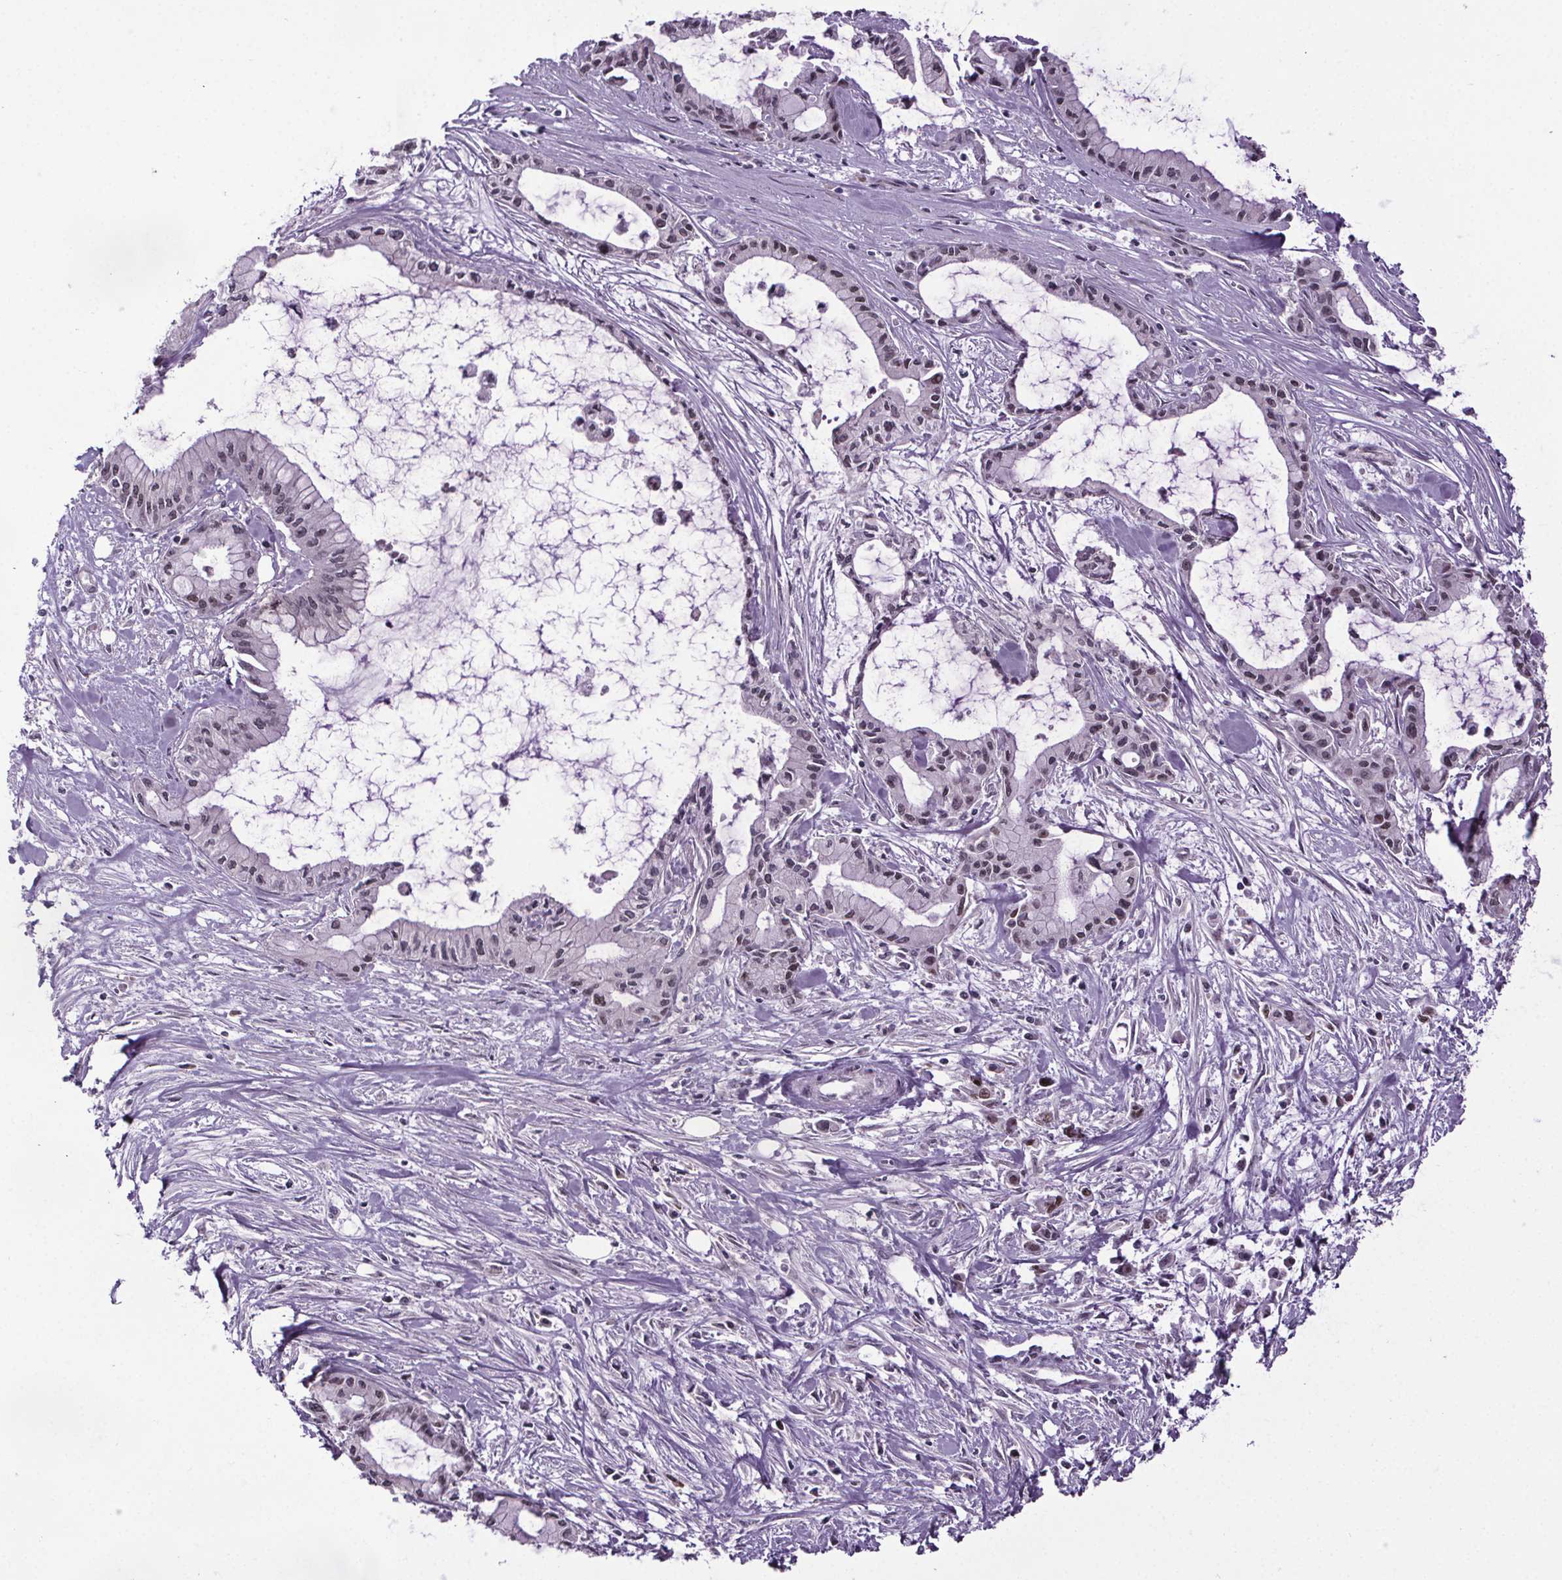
{"staining": {"intensity": "weak", "quantity": "<25%", "location": "nuclear"}, "tissue": "pancreatic cancer", "cell_type": "Tumor cells", "image_type": "cancer", "snomed": [{"axis": "morphology", "description": "Adenocarcinoma, NOS"}, {"axis": "topography", "description": "Pancreas"}], "caption": "Human adenocarcinoma (pancreatic) stained for a protein using immunohistochemistry (IHC) exhibits no staining in tumor cells.", "gene": "ATMIN", "patient": {"sex": "male", "age": 48}}